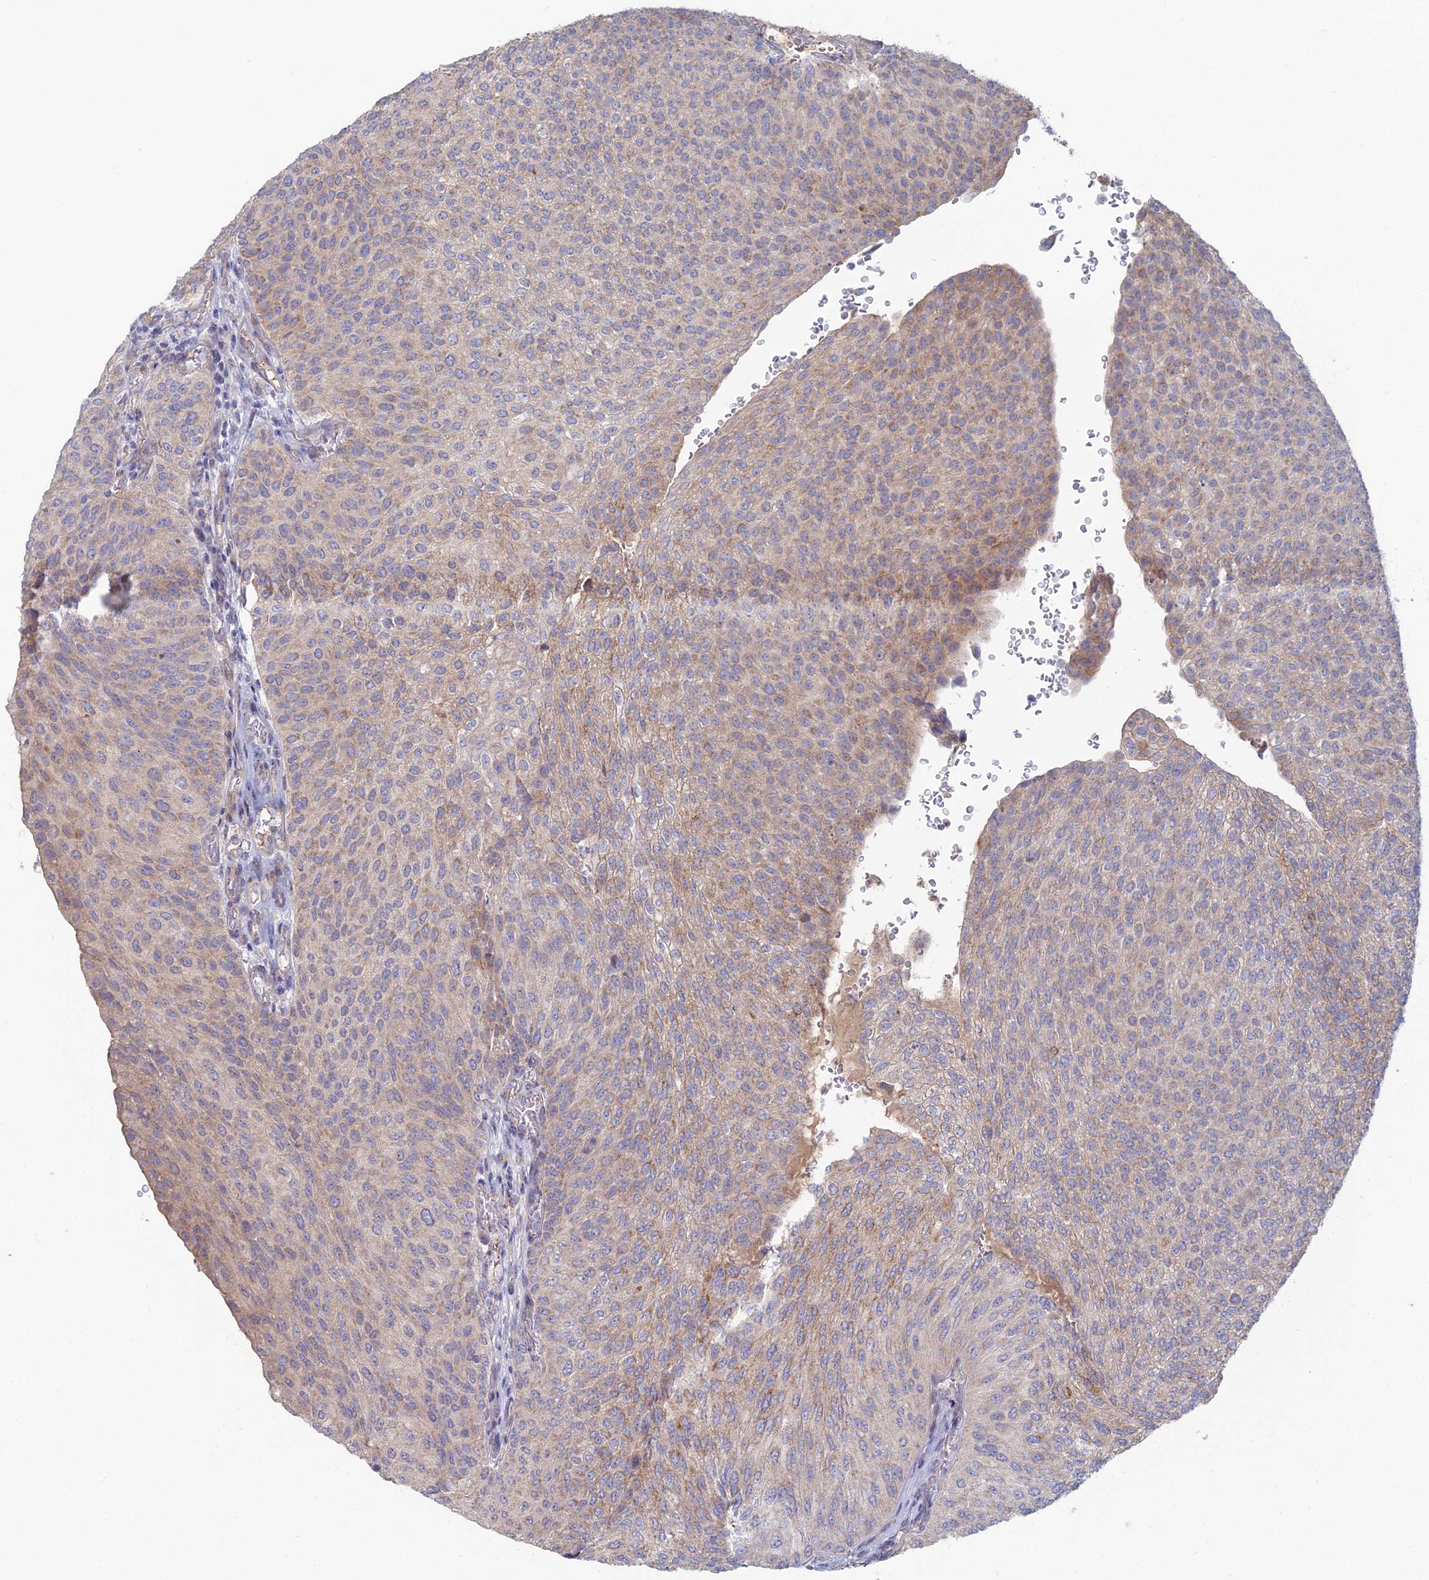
{"staining": {"intensity": "weak", "quantity": "25%-75%", "location": "cytoplasmic/membranous"}, "tissue": "urothelial cancer", "cell_type": "Tumor cells", "image_type": "cancer", "snomed": [{"axis": "morphology", "description": "Urothelial carcinoma, High grade"}, {"axis": "topography", "description": "Urinary bladder"}], "caption": "Immunohistochemical staining of urothelial cancer shows weak cytoplasmic/membranous protein expression in about 25%-75% of tumor cells.", "gene": "ARL16", "patient": {"sex": "female", "age": 79}}